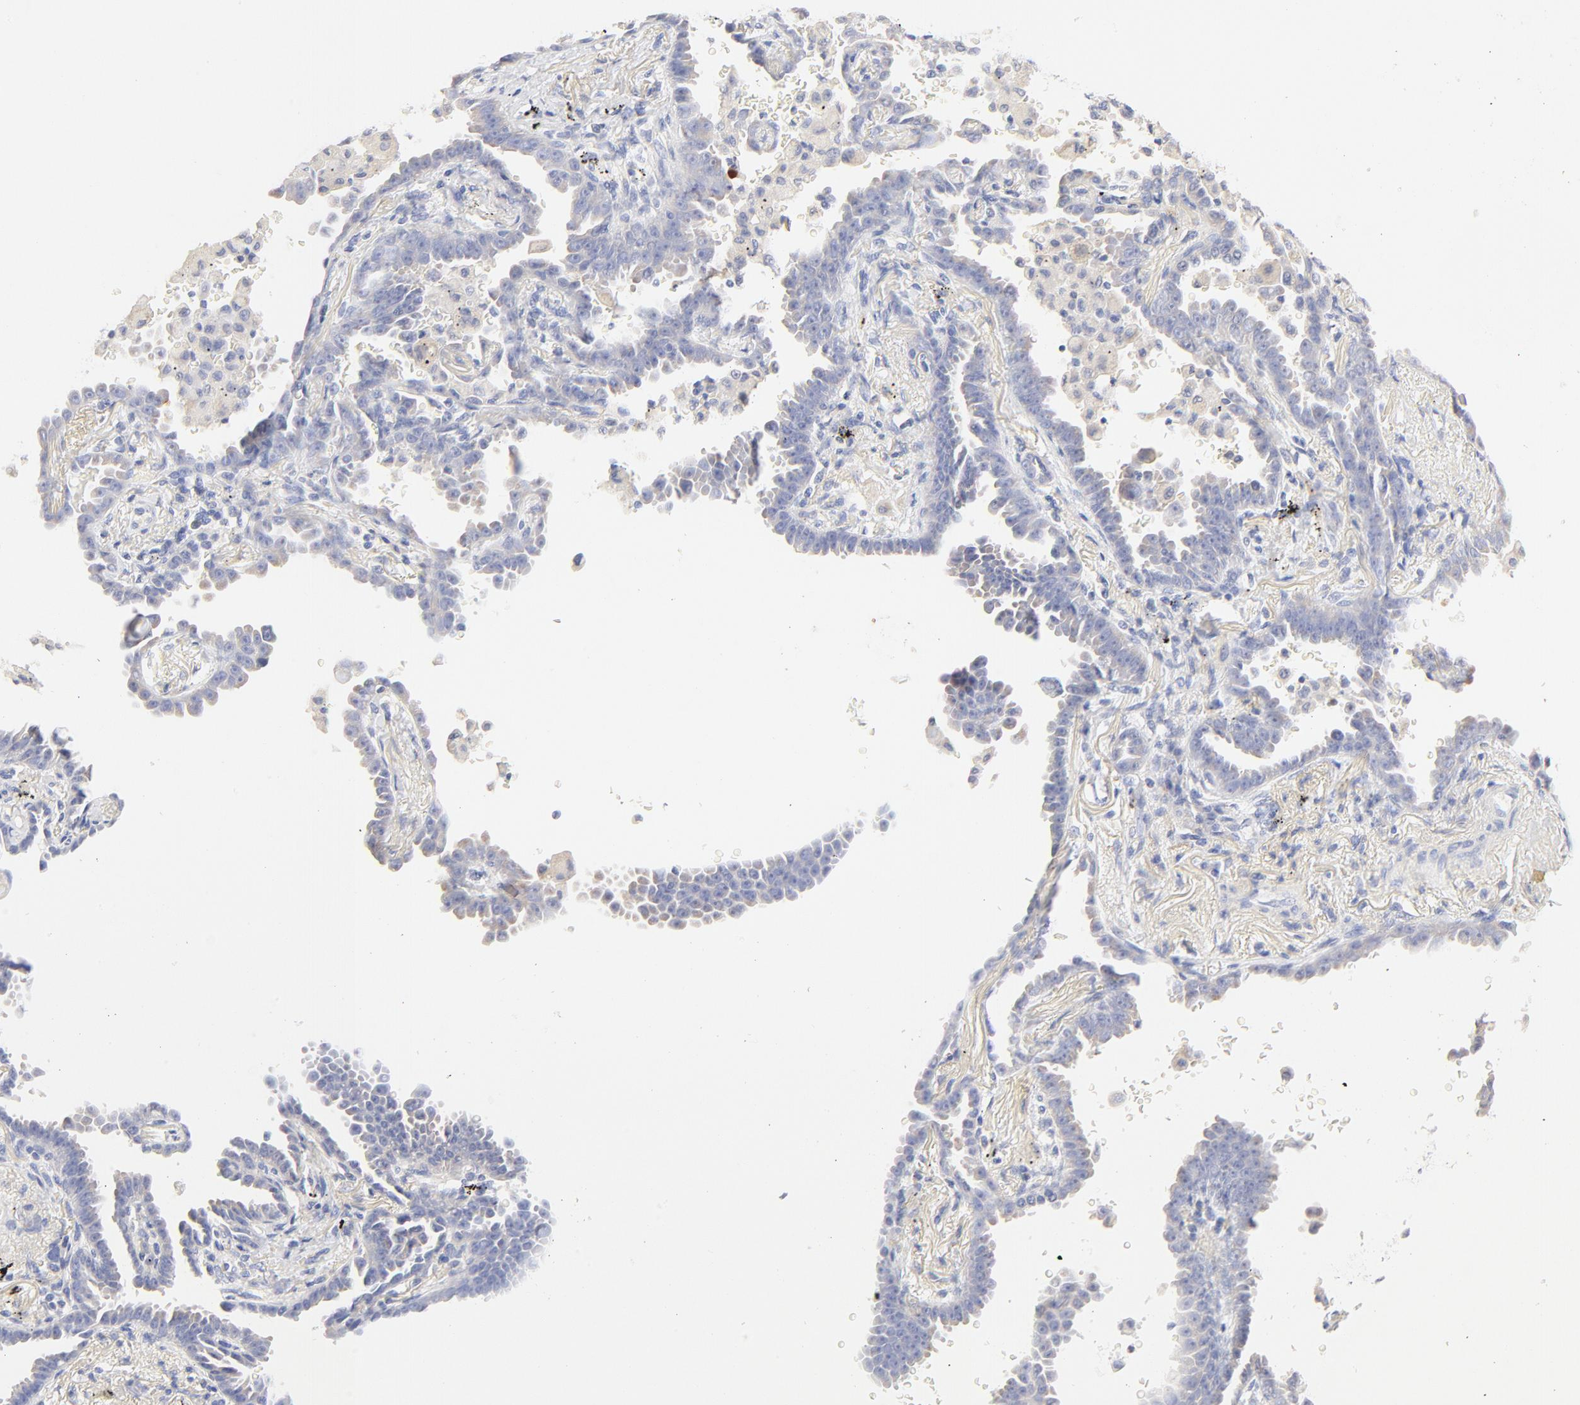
{"staining": {"intensity": "negative", "quantity": "none", "location": "none"}, "tissue": "lung cancer", "cell_type": "Tumor cells", "image_type": "cancer", "snomed": [{"axis": "morphology", "description": "Adenocarcinoma, NOS"}, {"axis": "topography", "description": "Lung"}], "caption": "The histopathology image reveals no significant positivity in tumor cells of lung cancer (adenocarcinoma). (DAB (3,3'-diaminobenzidine) IHC with hematoxylin counter stain).", "gene": "MTERF2", "patient": {"sex": "female", "age": 64}}